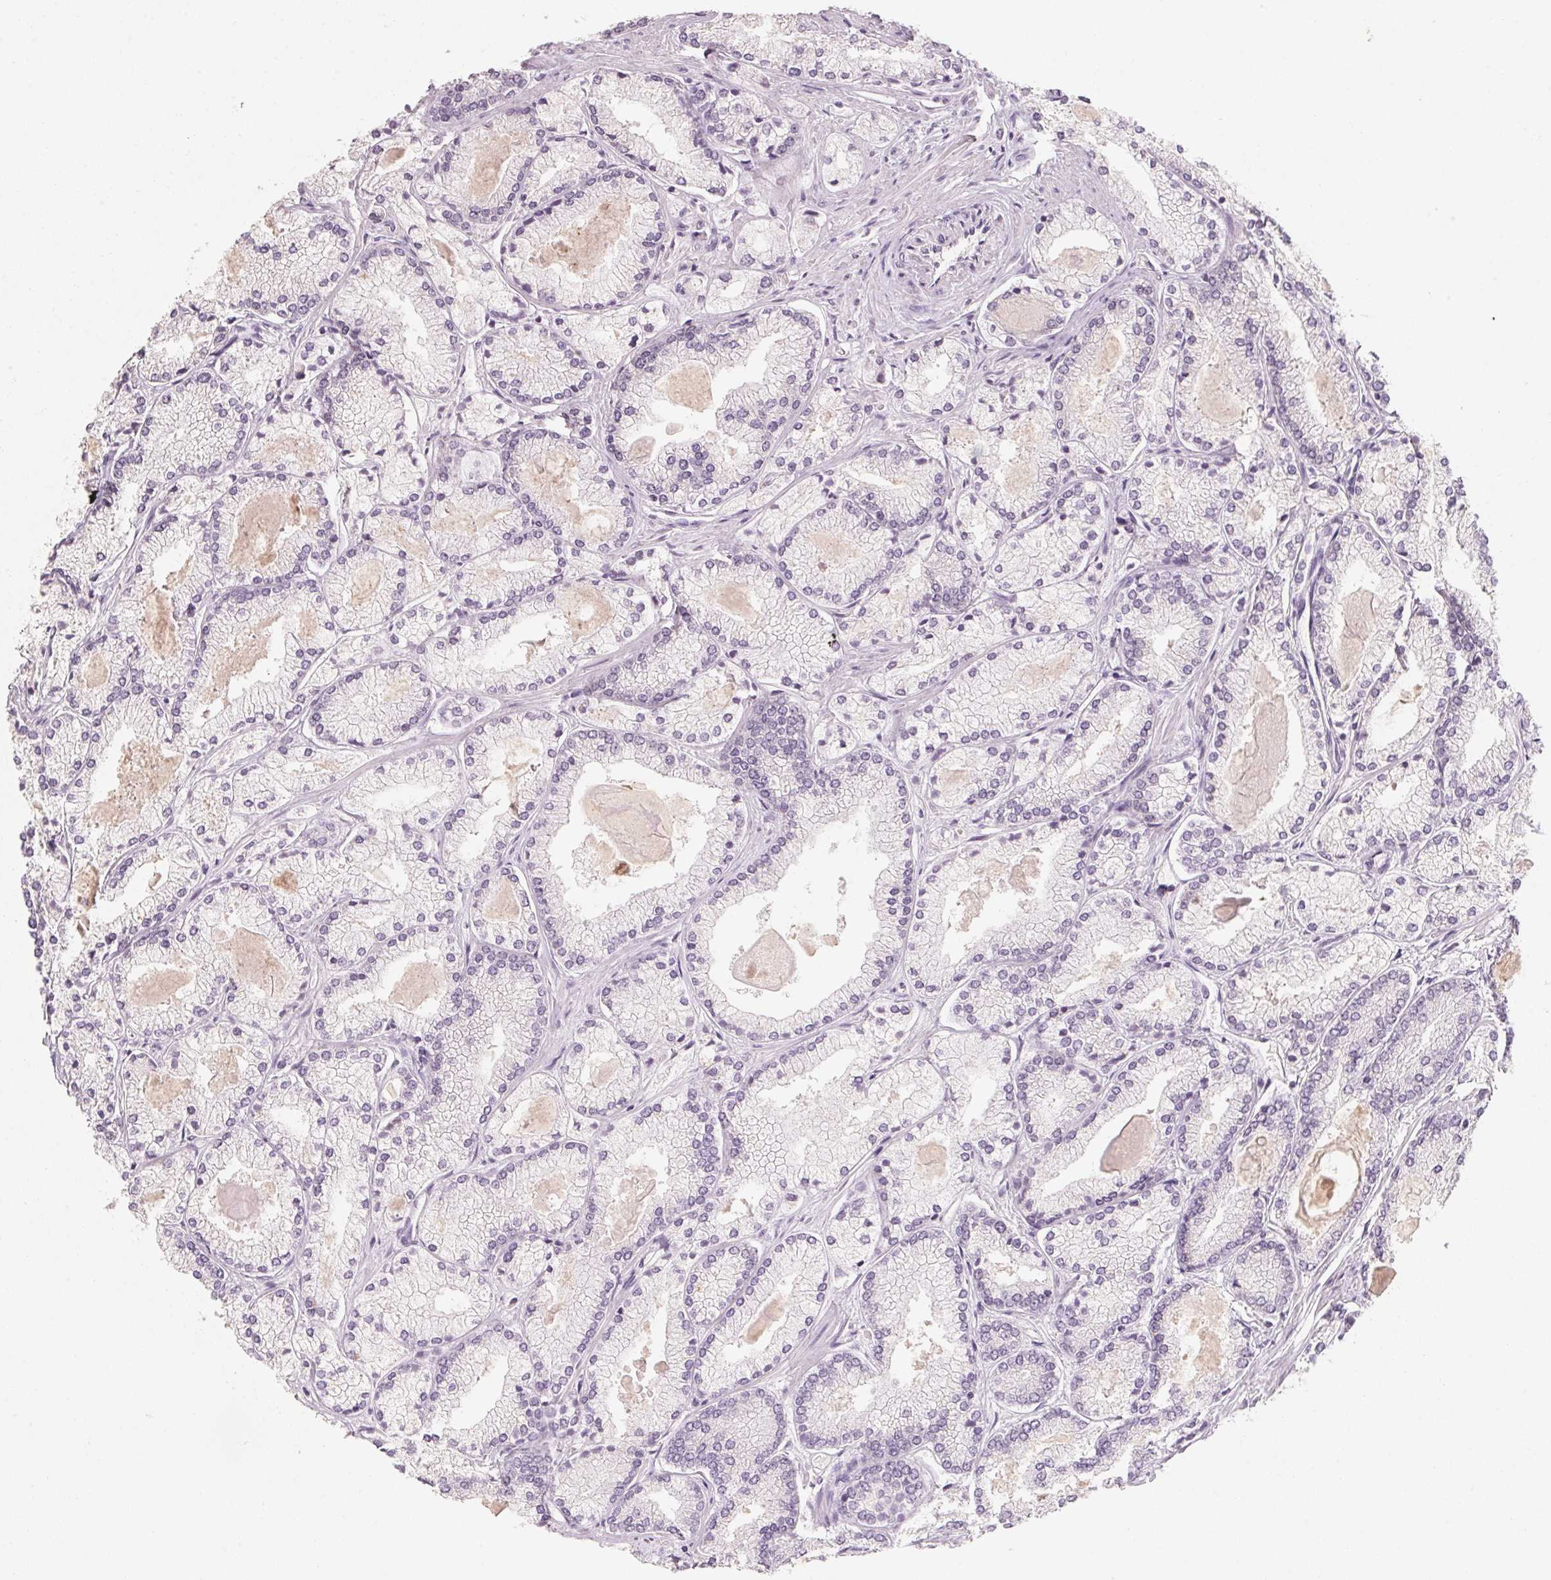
{"staining": {"intensity": "negative", "quantity": "none", "location": "none"}, "tissue": "prostate cancer", "cell_type": "Tumor cells", "image_type": "cancer", "snomed": [{"axis": "morphology", "description": "Adenocarcinoma, High grade"}, {"axis": "topography", "description": "Prostate"}], "caption": "Tumor cells show no significant staining in prostate cancer.", "gene": "CAPZA3", "patient": {"sex": "male", "age": 68}}